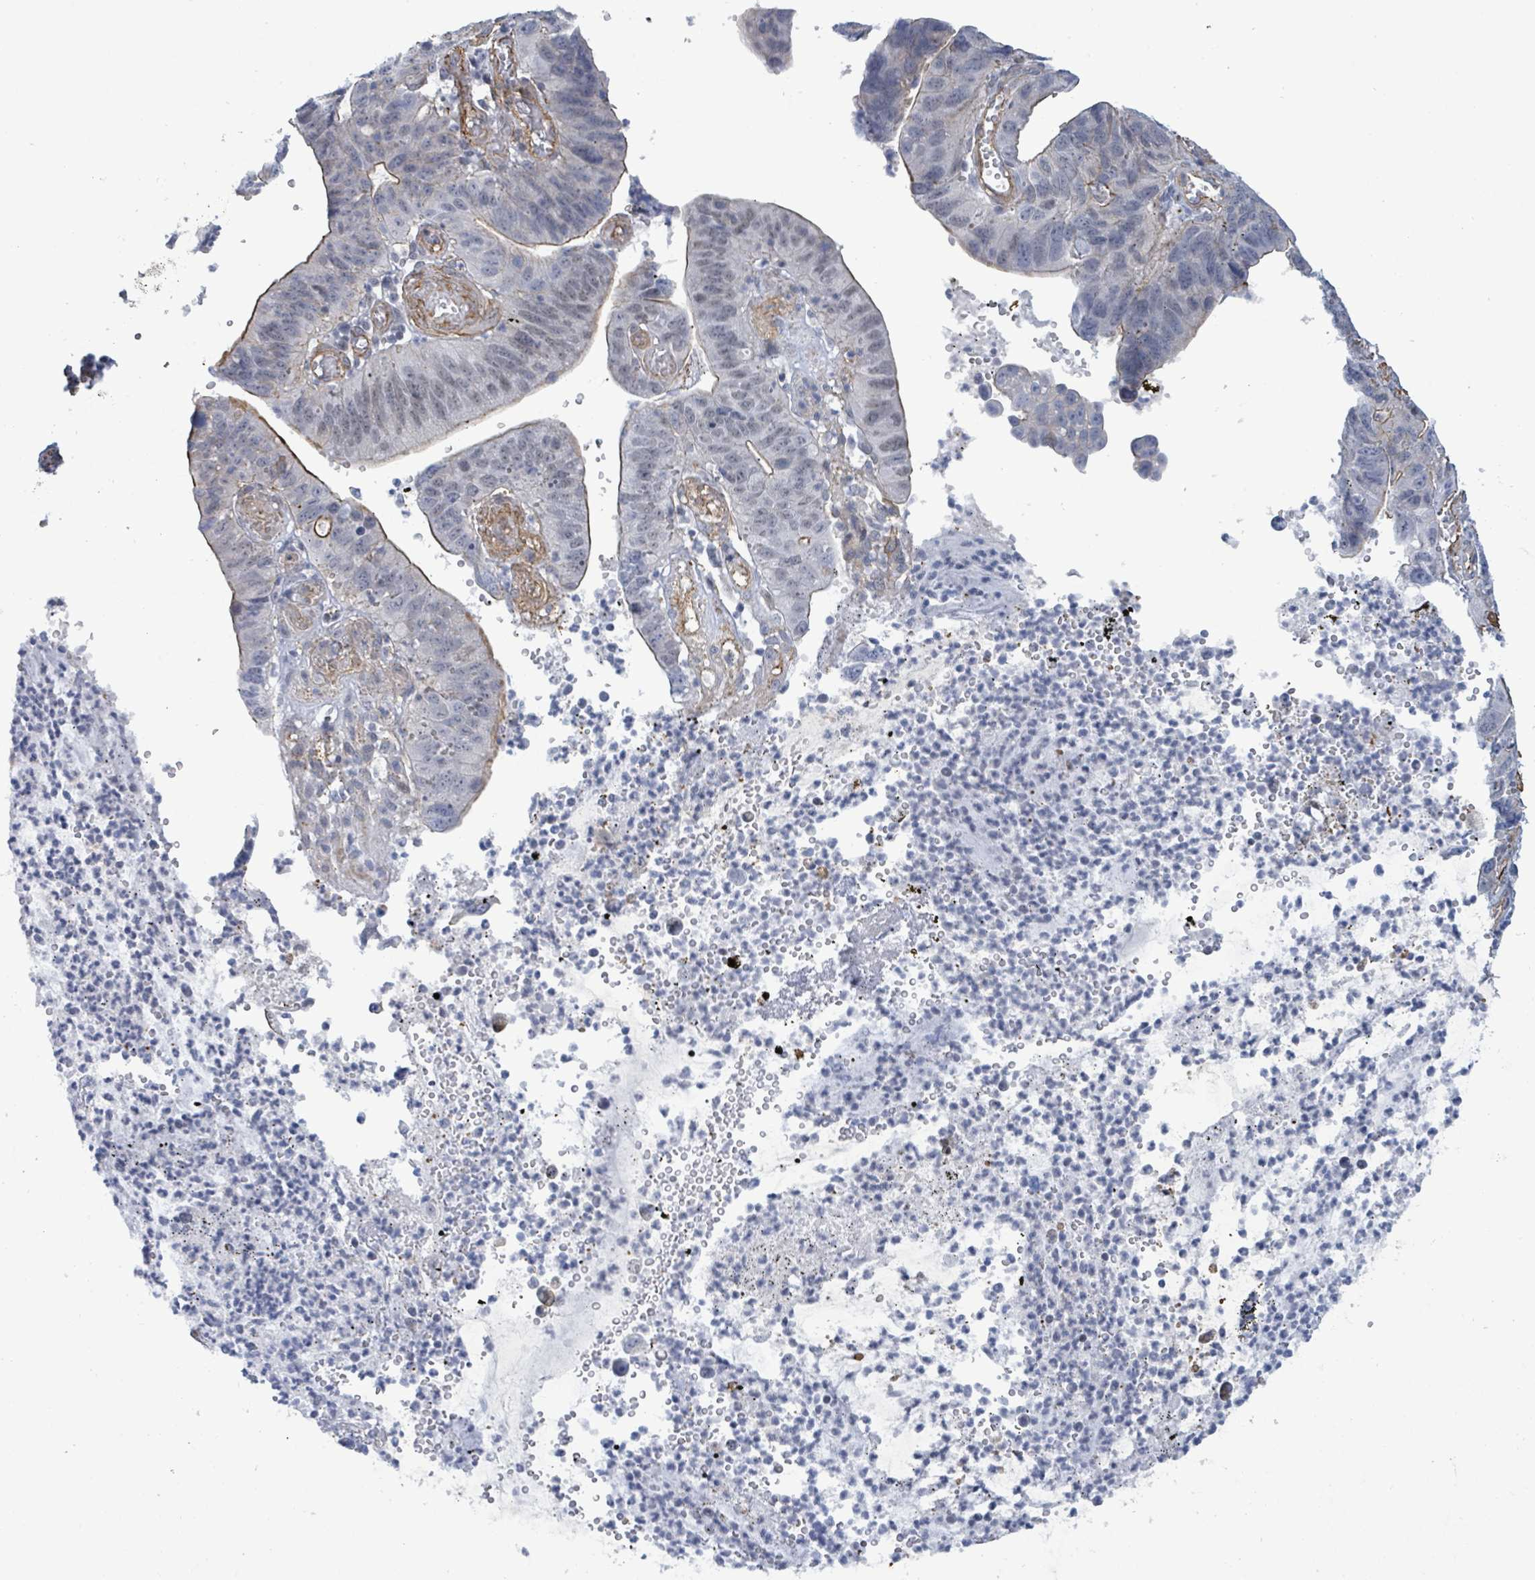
{"staining": {"intensity": "weak", "quantity": "<25%", "location": "cytoplasmic/membranous"}, "tissue": "stomach cancer", "cell_type": "Tumor cells", "image_type": "cancer", "snomed": [{"axis": "morphology", "description": "Adenocarcinoma, NOS"}, {"axis": "topography", "description": "Stomach"}], "caption": "DAB immunohistochemical staining of stomach adenocarcinoma exhibits no significant positivity in tumor cells. (DAB (3,3'-diaminobenzidine) IHC with hematoxylin counter stain).", "gene": "DMRTC1B", "patient": {"sex": "male", "age": 59}}